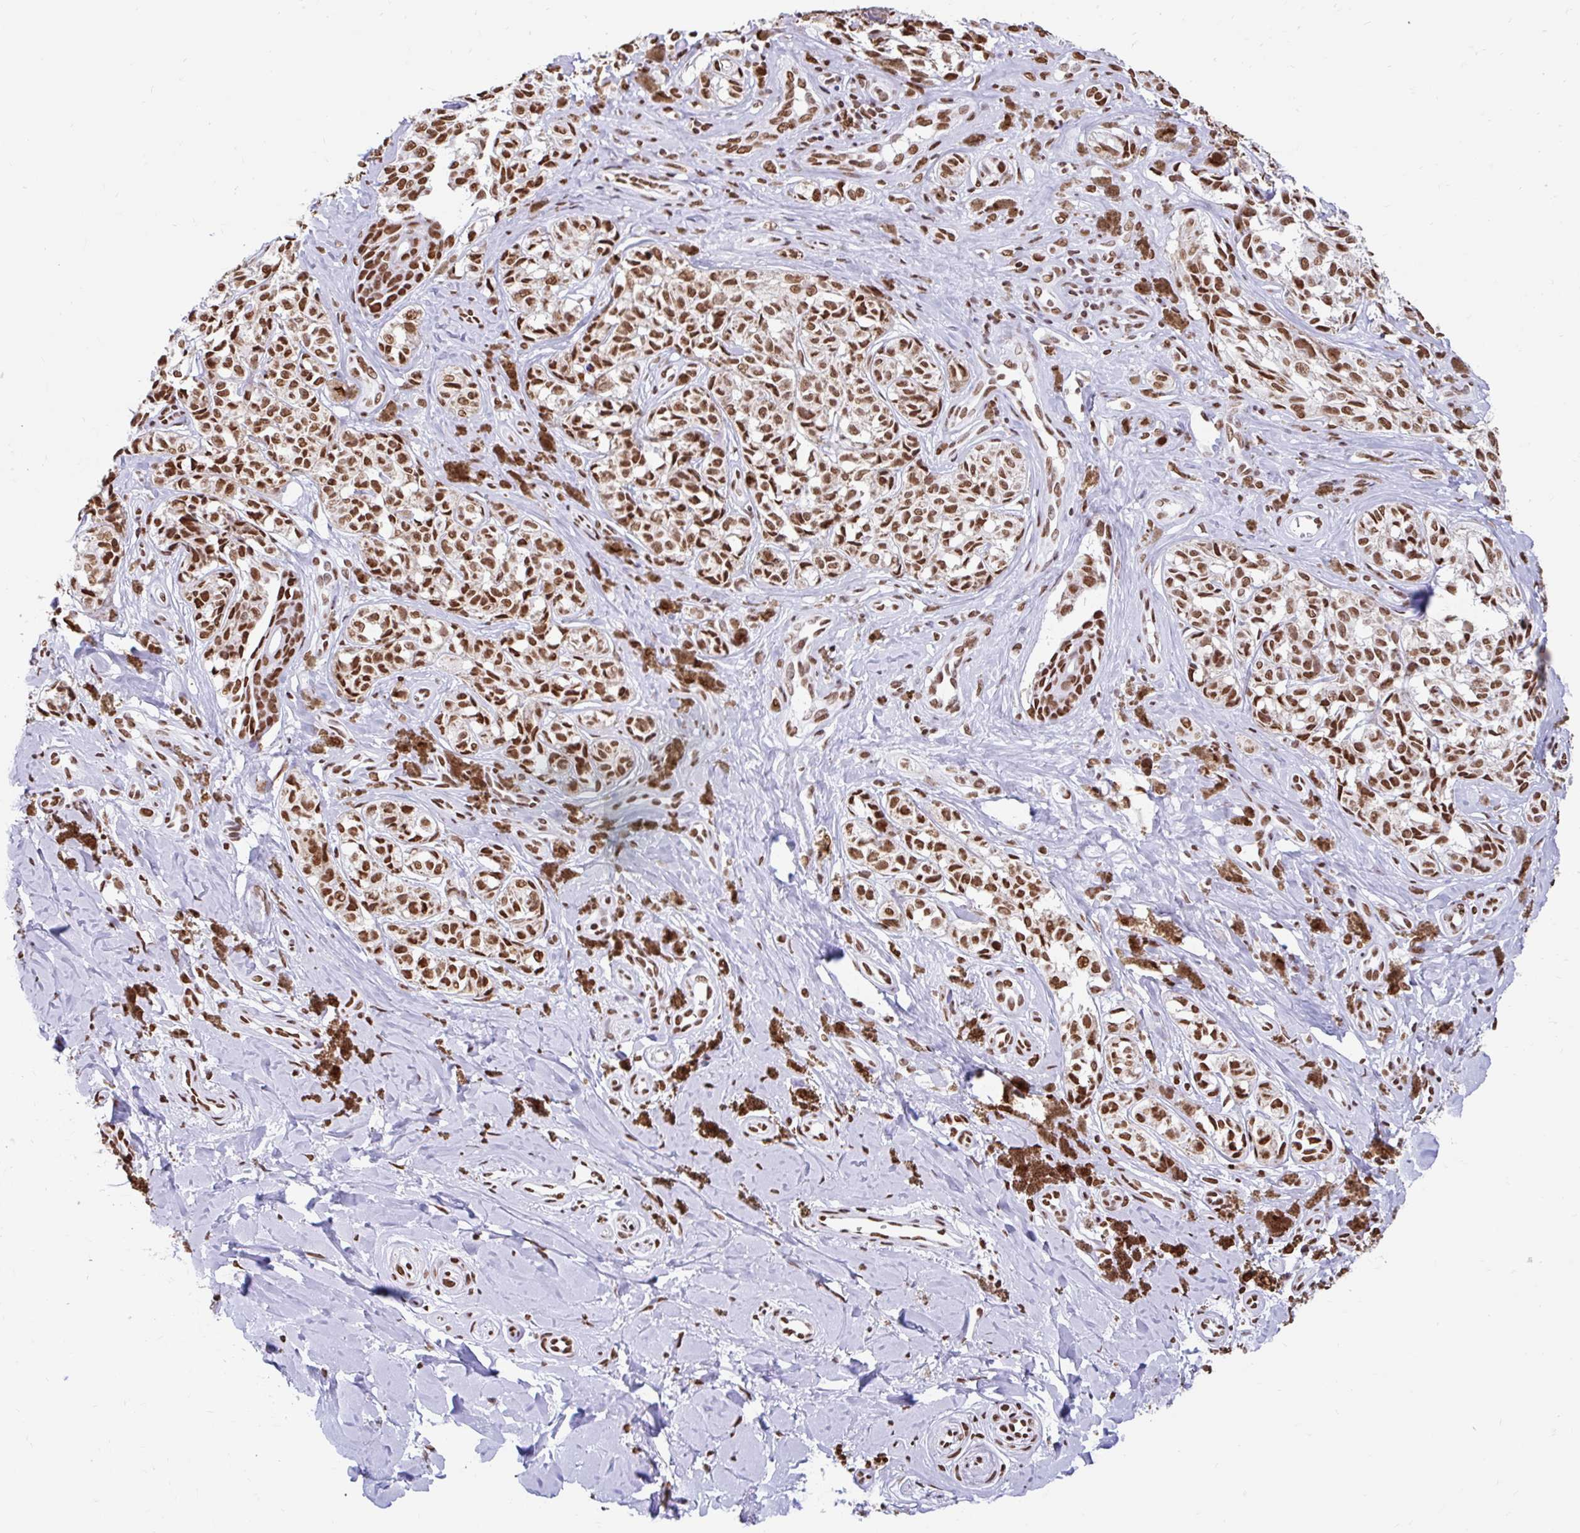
{"staining": {"intensity": "strong", "quantity": ">75%", "location": "nuclear"}, "tissue": "melanoma", "cell_type": "Tumor cells", "image_type": "cancer", "snomed": [{"axis": "morphology", "description": "Malignant melanoma, NOS"}, {"axis": "topography", "description": "Skin"}], "caption": "Human melanoma stained with a protein marker demonstrates strong staining in tumor cells.", "gene": "KHDRBS1", "patient": {"sex": "female", "age": 65}}